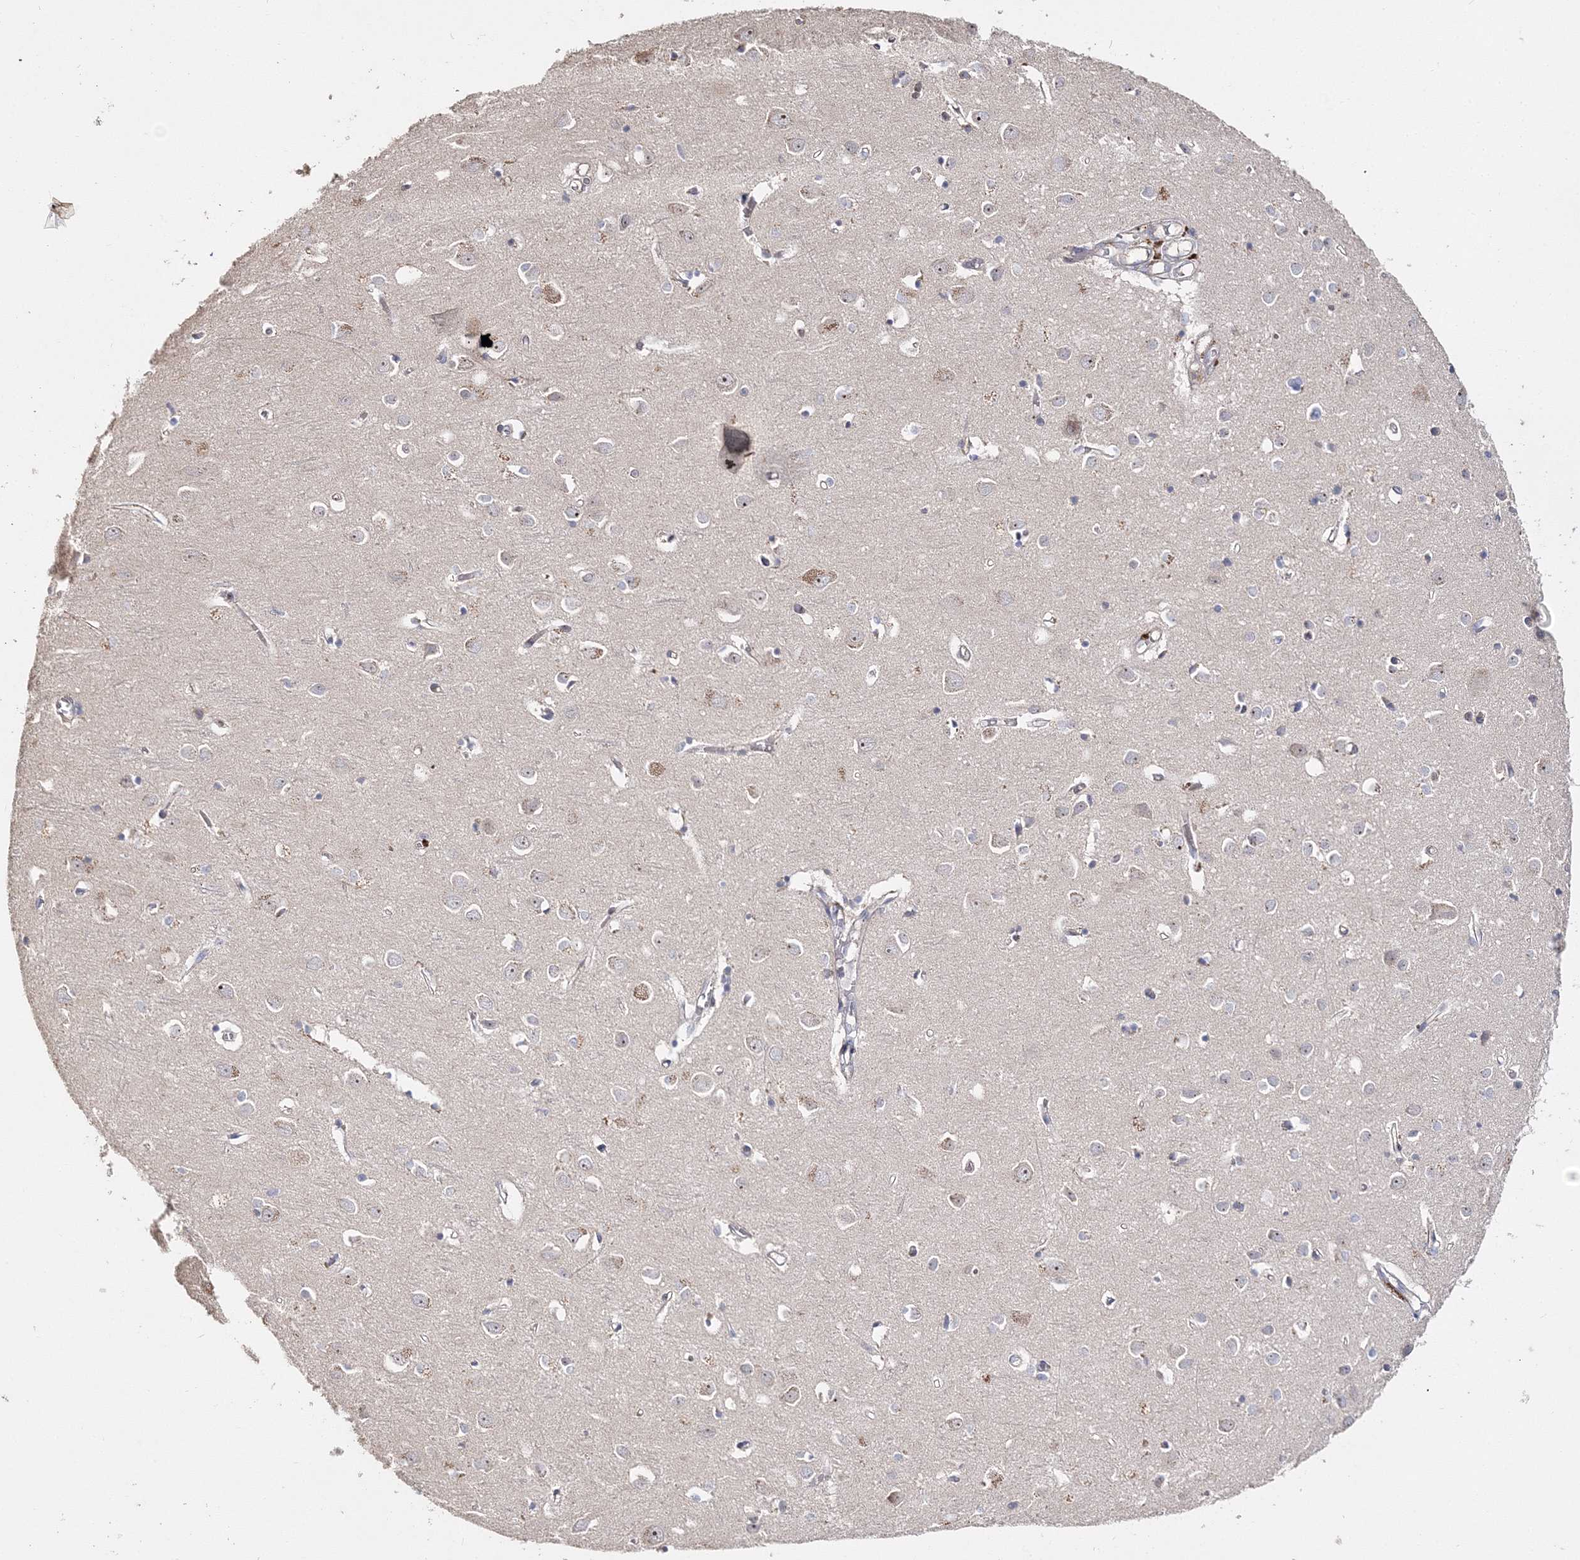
{"staining": {"intensity": "negative", "quantity": "none", "location": "none"}, "tissue": "cerebral cortex", "cell_type": "Endothelial cells", "image_type": "normal", "snomed": [{"axis": "morphology", "description": "Normal tissue, NOS"}, {"axis": "topography", "description": "Cerebral cortex"}], "caption": "Human cerebral cortex stained for a protein using immunohistochemistry shows no positivity in endothelial cells.", "gene": "GJB5", "patient": {"sex": "female", "age": 64}}